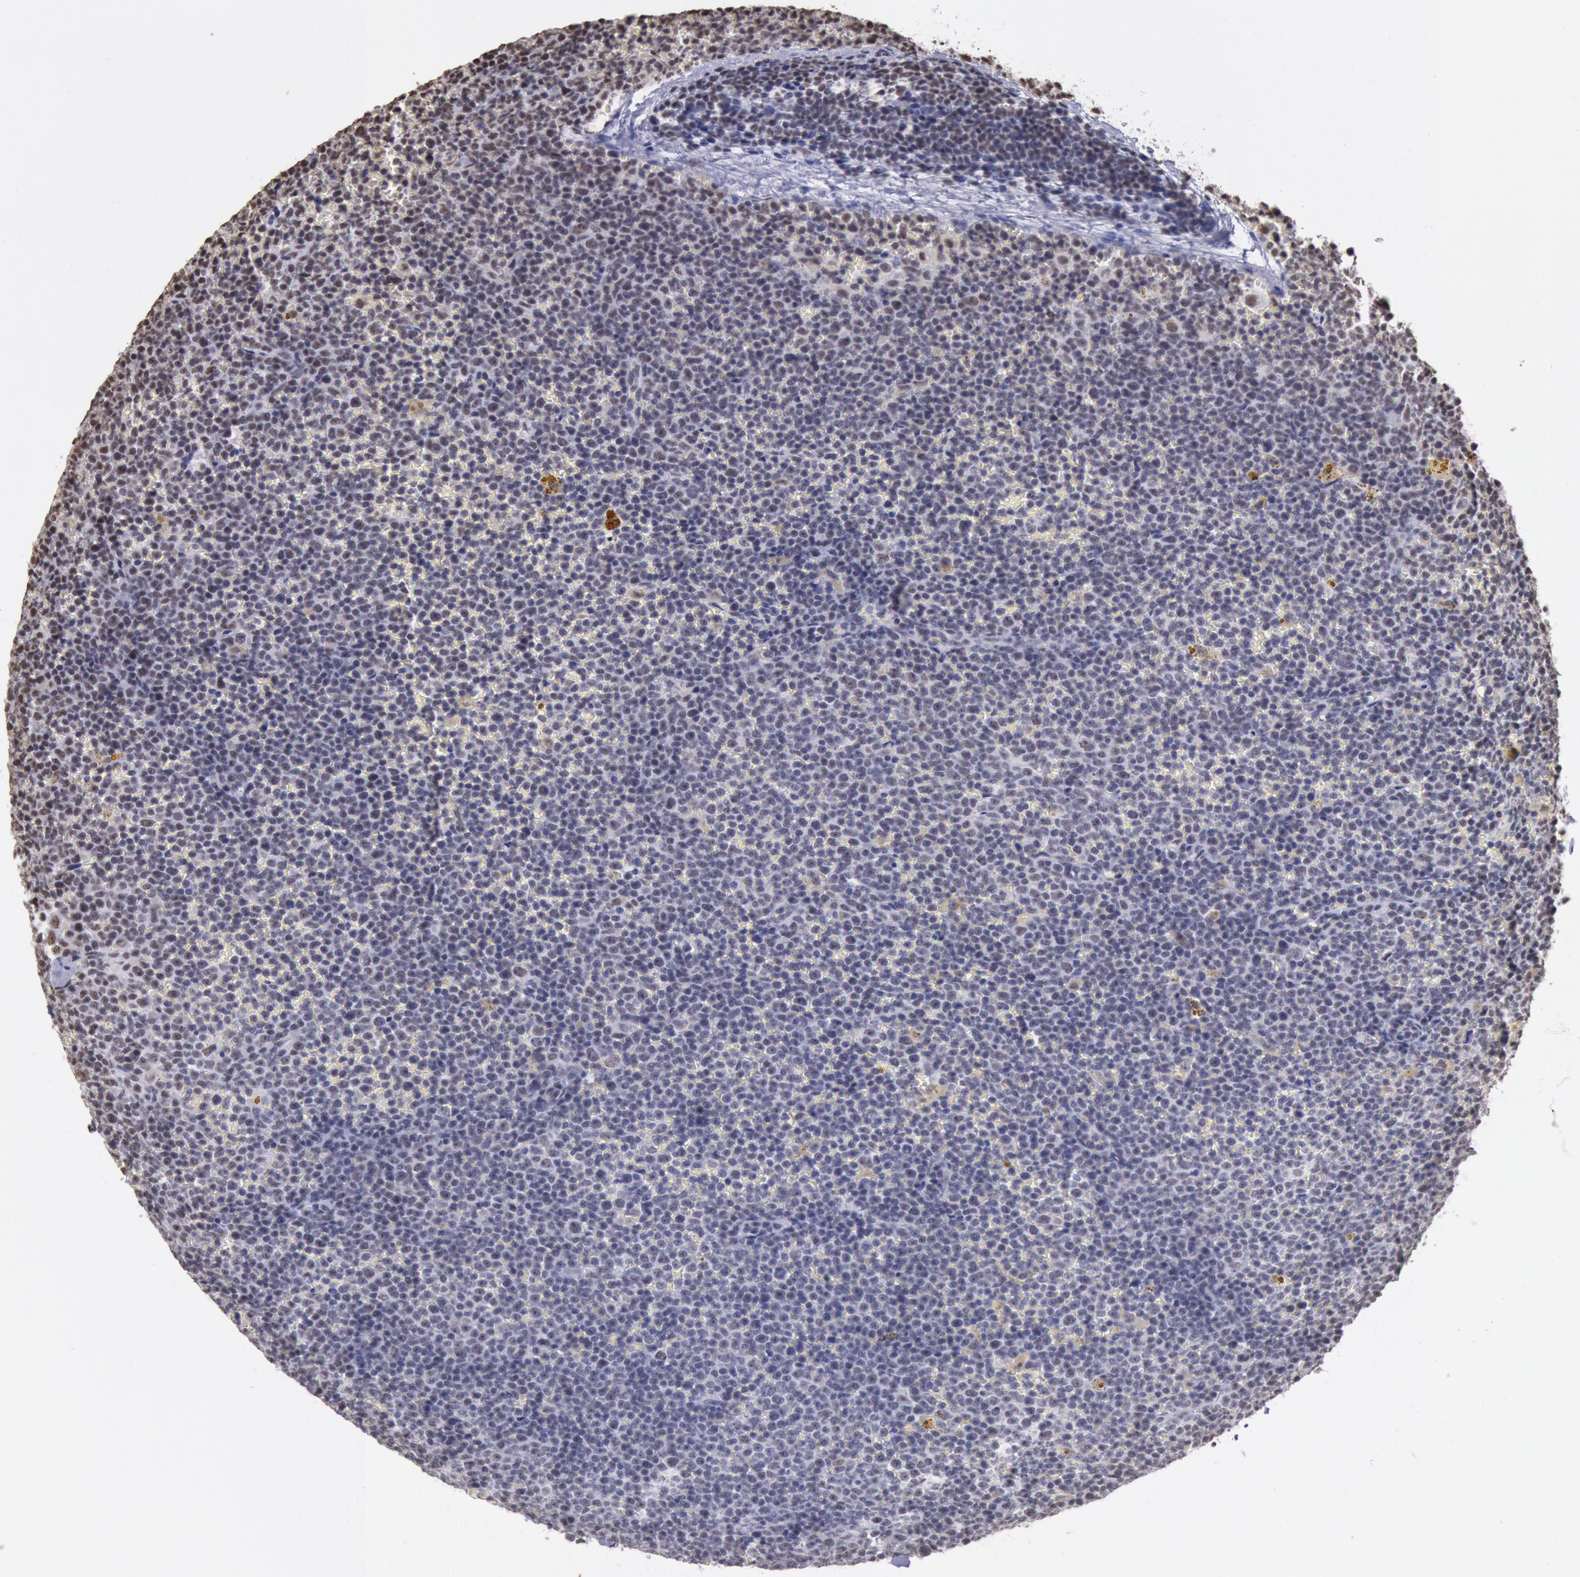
{"staining": {"intensity": "weak", "quantity": "<25%", "location": "nuclear"}, "tissue": "lymphoma", "cell_type": "Tumor cells", "image_type": "cancer", "snomed": [{"axis": "morphology", "description": "Malignant lymphoma, non-Hodgkin's type, Low grade"}, {"axis": "topography", "description": "Lymph node"}], "caption": "Tumor cells show no significant protein positivity in malignant lymphoma, non-Hodgkin's type (low-grade). (Stains: DAB immunohistochemistry (IHC) with hematoxylin counter stain, Microscopy: brightfield microscopy at high magnification).", "gene": "SNRPD3", "patient": {"sex": "male", "age": 50}}